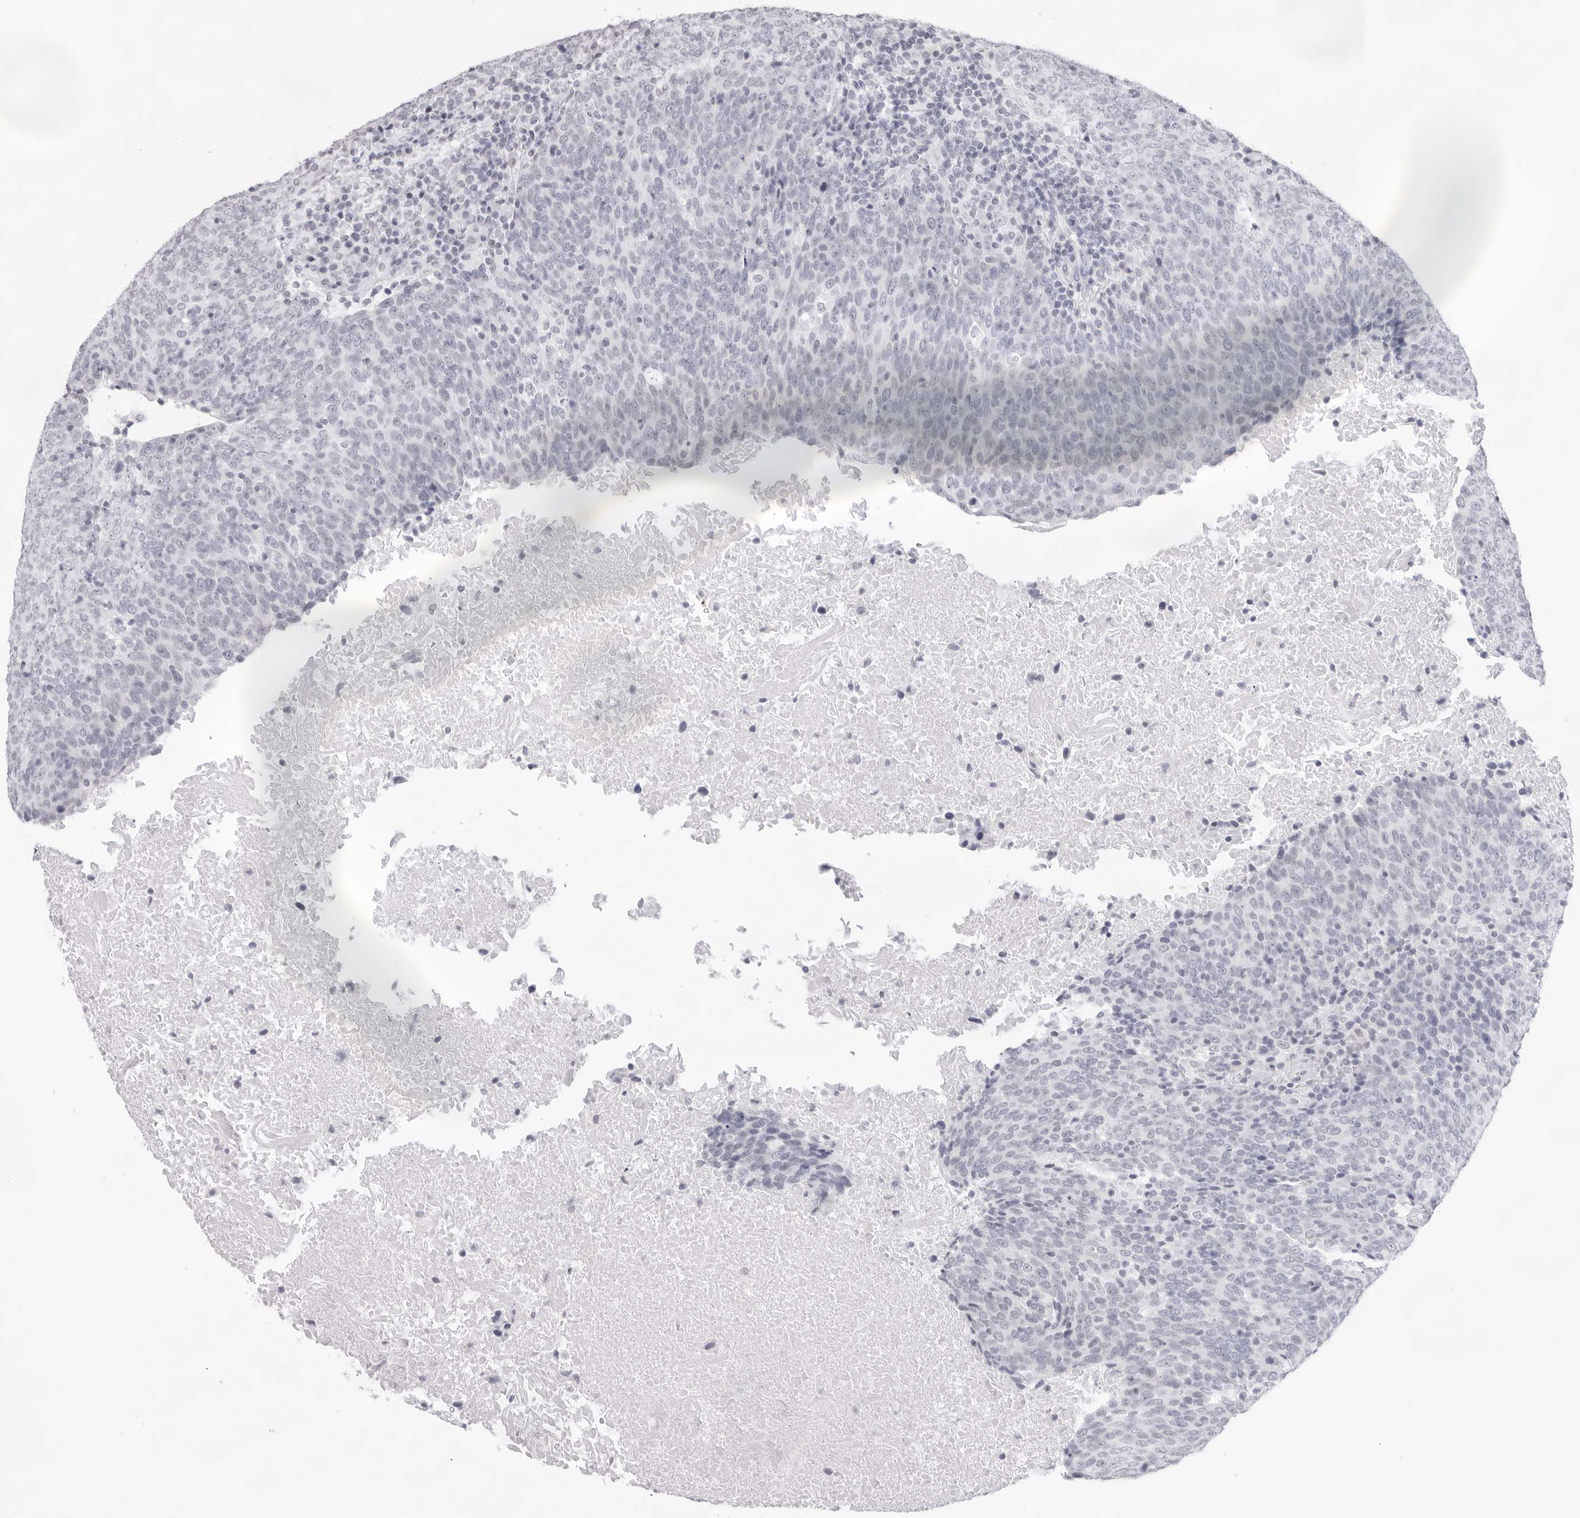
{"staining": {"intensity": "negative", "quantity": "none", "location": "none"}, "tissue": "head and neck cancer", "cell_type": "Tumor cells", "image_type": "cancer", "snomed": [{"axis": "morphology", "description": "Squamous cell carcinoma, NOS"}, {"axis": "morphology", "description": "Squamous cell carcinoma, metastatic, NOS"}, {"axis": "topography", "description": "Lymph node"}, {"axis": "topography", "description": "Head-Neck"}], "caption": "IHC of human head and neck cancer (squamous cell carcinoma) displays no expression in tumor cells.", "gene": "KLK12", "patient": {"sex": "male", "age": 62}}